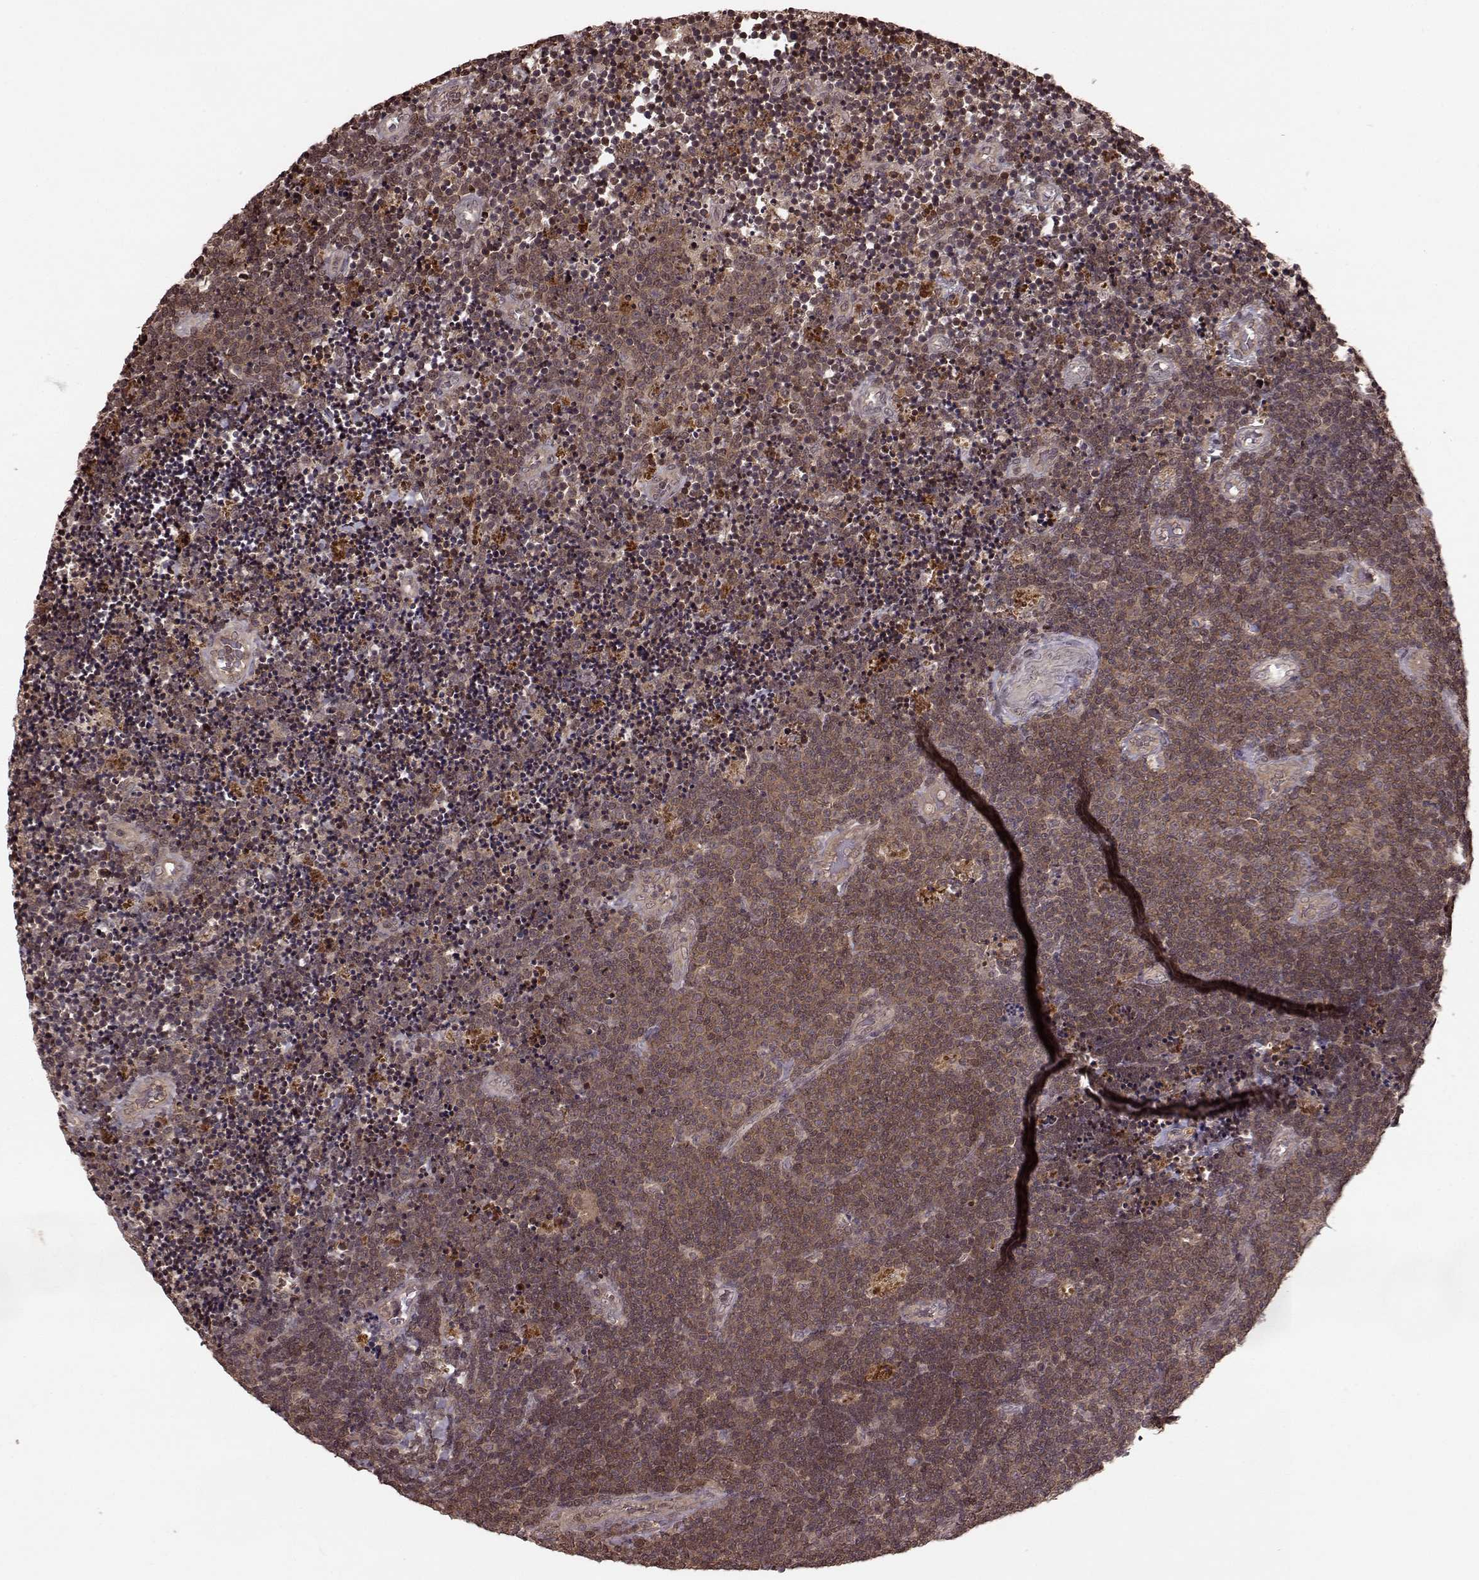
{"staining": {"intensity": "weak", "quantity": "25%-75%", "location": "cytoplasmic/membranous"}, "tissue": "lymphoma", "cell_type": "Tumor cells", "image_type": "cancer", "snomed": [{"axis": "morphology", "description": "Malignant lymphoma, non-Hodgkin's type, Low grade"}, {"axis": "topography", "description": "Brain"}], "caption": "Immunohistochemical staining of low-grade malignant lymphoma, non-Hodgkin's type displays weak cytoplasmic/membranous protein expression in about 25%-75% of tumor cells.", "gene": "GSS", "patient": {"sex": "female", "age": 66}}